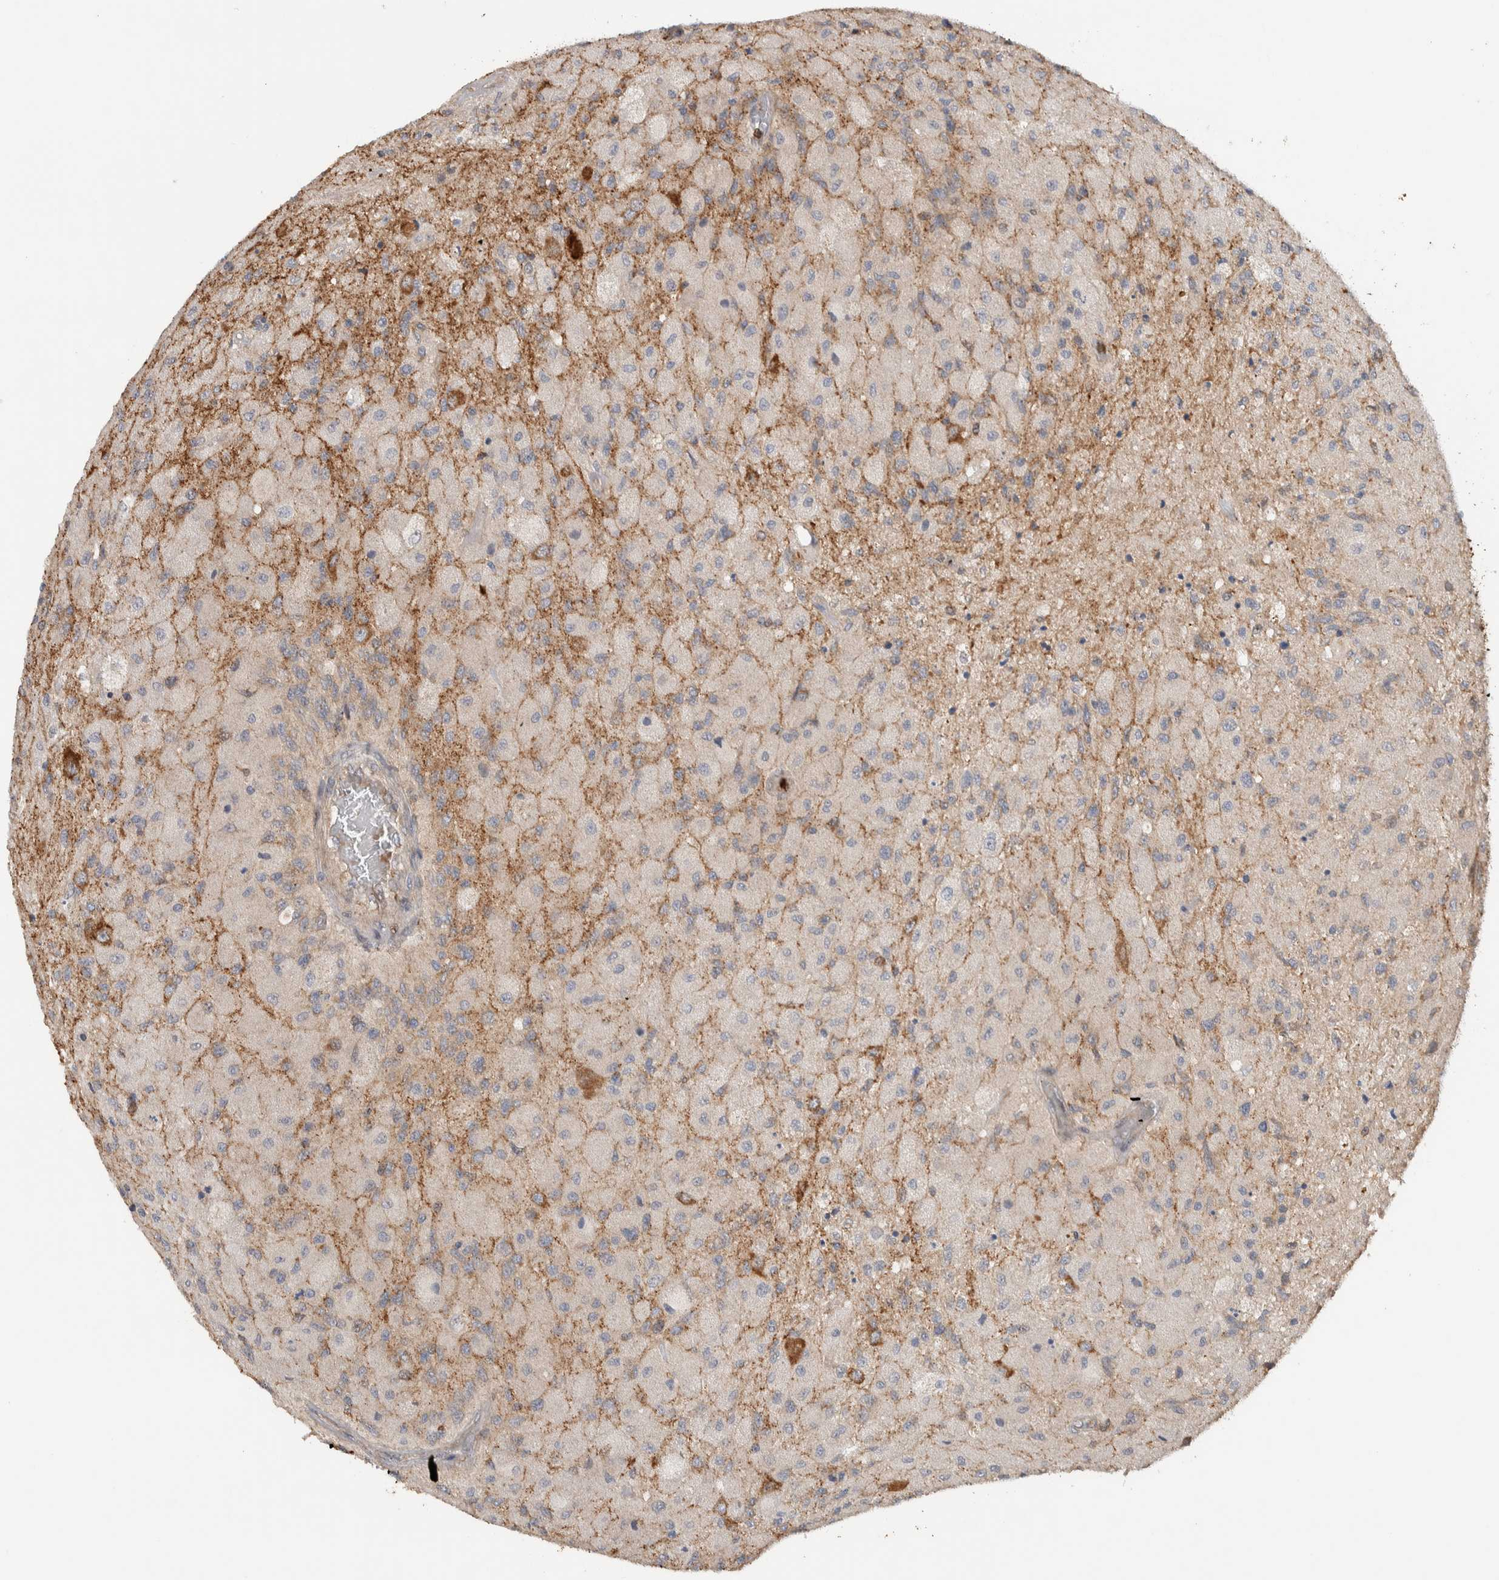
{"staining": {"intensity": "moderate", "quantity": "<25%", "location": "cytoplasmic/membranous"}, "tissue": "glioma", "cell_type": "Tumor cells", "image_type": "cancer", "snomed": [{"axis": "morphology", "description": "Normal tissue, NOS"}, {"axis": "morphology", "description": "Glioma, malignant, High grade"}, {"axis": "topography", "description": "Cerebral cortex"}], "caption": "Human glioma stained with a brown dye reveals moderate cytoplasmic/membranous positive positivity in about <25% of tumor cells.", "gene": "VPS53", "patient": {"sex": "male", "age": 77}}